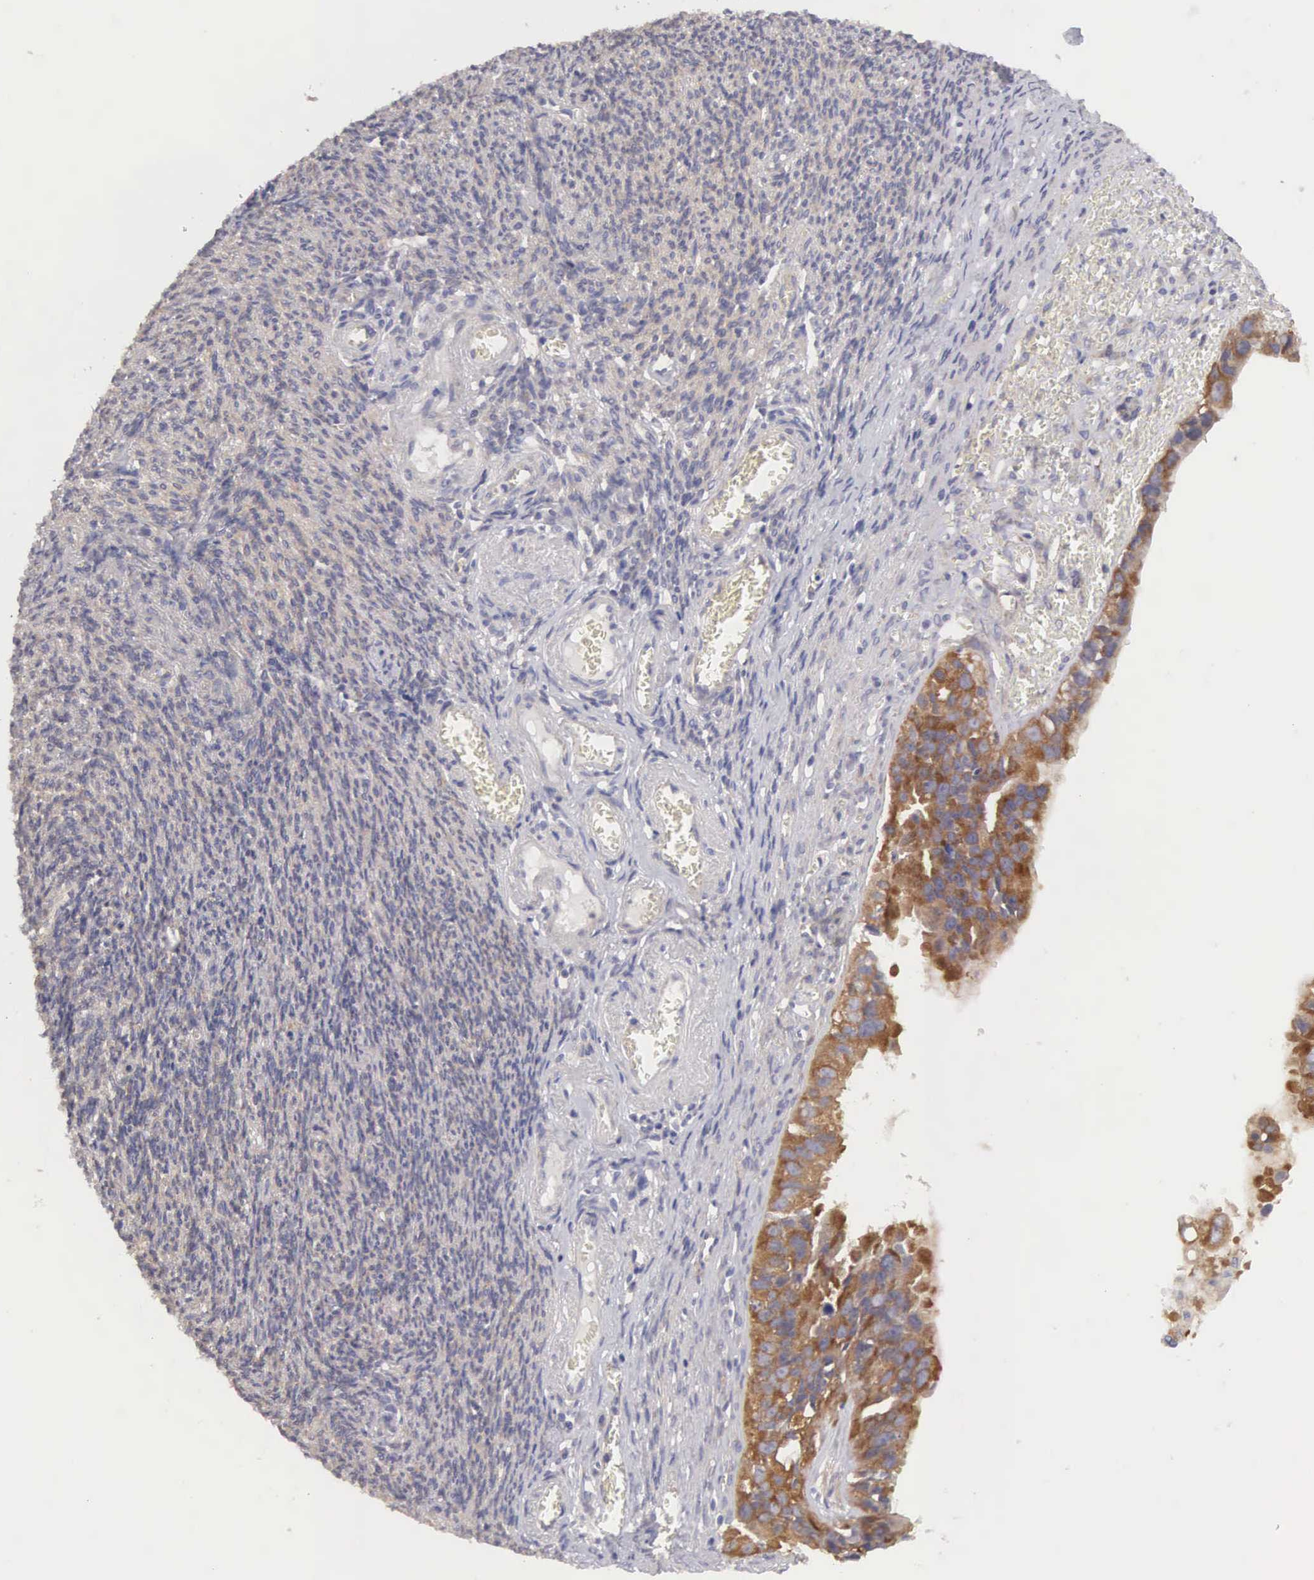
{"staining": {"intensity": "moderate", "quantity": ">75%", "location": "cytoplasmic/membranous"}, "tissue": "ovarian cancer", "cell_type": "Tumor cells", "image_type": "cancer", "snomed": [{"axis": "morphology", "description": "Carcinoma, endometroid"}, {"axis": "topography", "description": "Ovary"}], "caption": "DAB immunohistochemical staining of ovarian cancer shows moderate cytoplasmic/membranous protein expression in approximately >75% of tumor cells. The staining was performed using DAB (3,3'-diaminobenzidine), with brown indicating positive protein expression. Nuclei are stained blue with hematoxylin.", "gene": "TXLNG", "patient": {"sex": "female", "age": 85}}